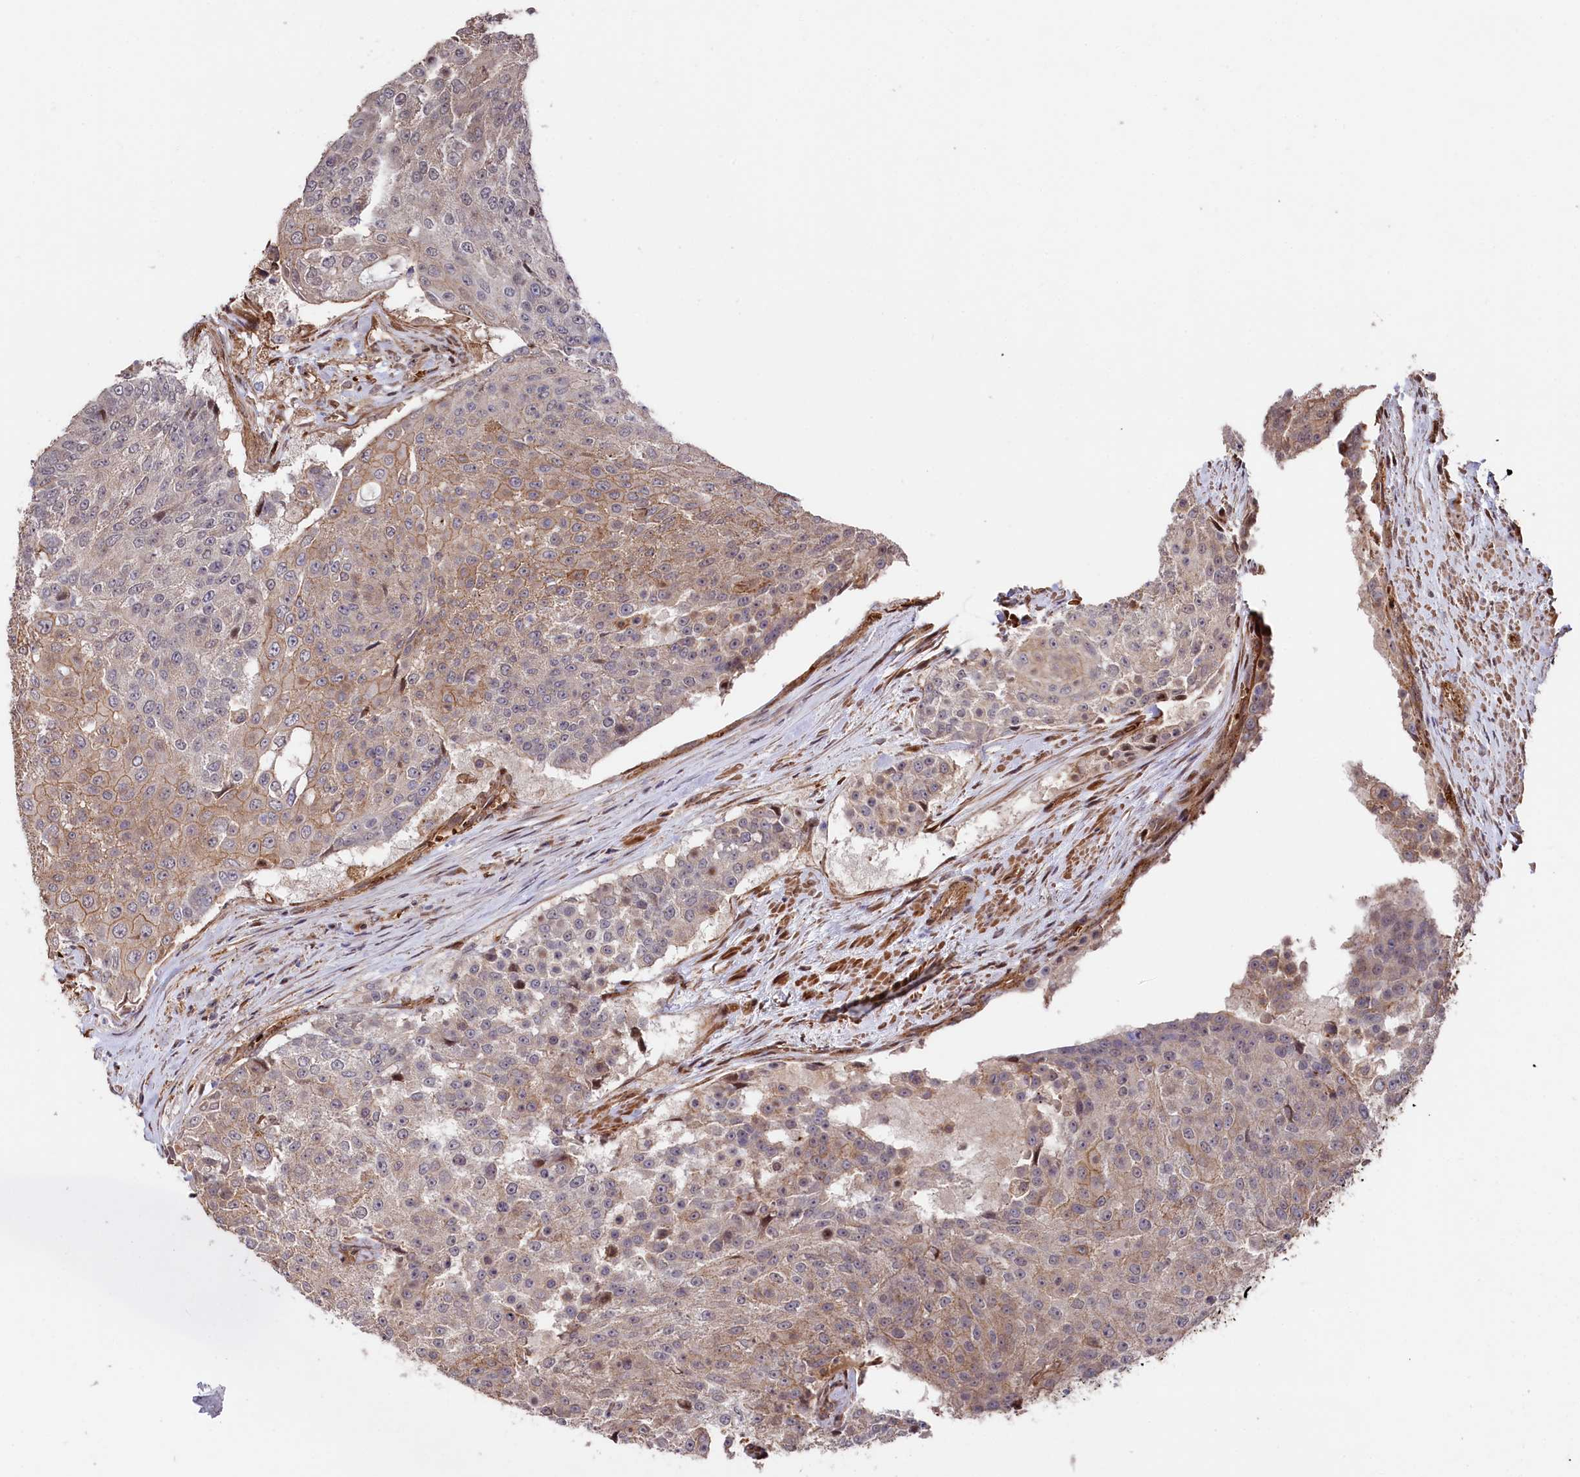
{"staining": {"intensity": "weak", "quantity": "25%-75%", "location": "cytoplasmic/membranous"}, "tissue": "urothelial cancer", "cell_type": "Tumor cells", "image_type": "cancer", "snomed": [{"axis": "morphology", "description": "Urothelial carcinoma, High grade"}, {"axis": "topography", "description": "Urinary bladder"}], "caption": "Weak cytoplasmic/membranous positivity for a protein is identified in approximately 25%-75% of tumor cells of urothelial carcinoma (high-grade) using IHC.", "gene": "TNKS1BP1", "patient": {"sex": "female", "age": 63}}